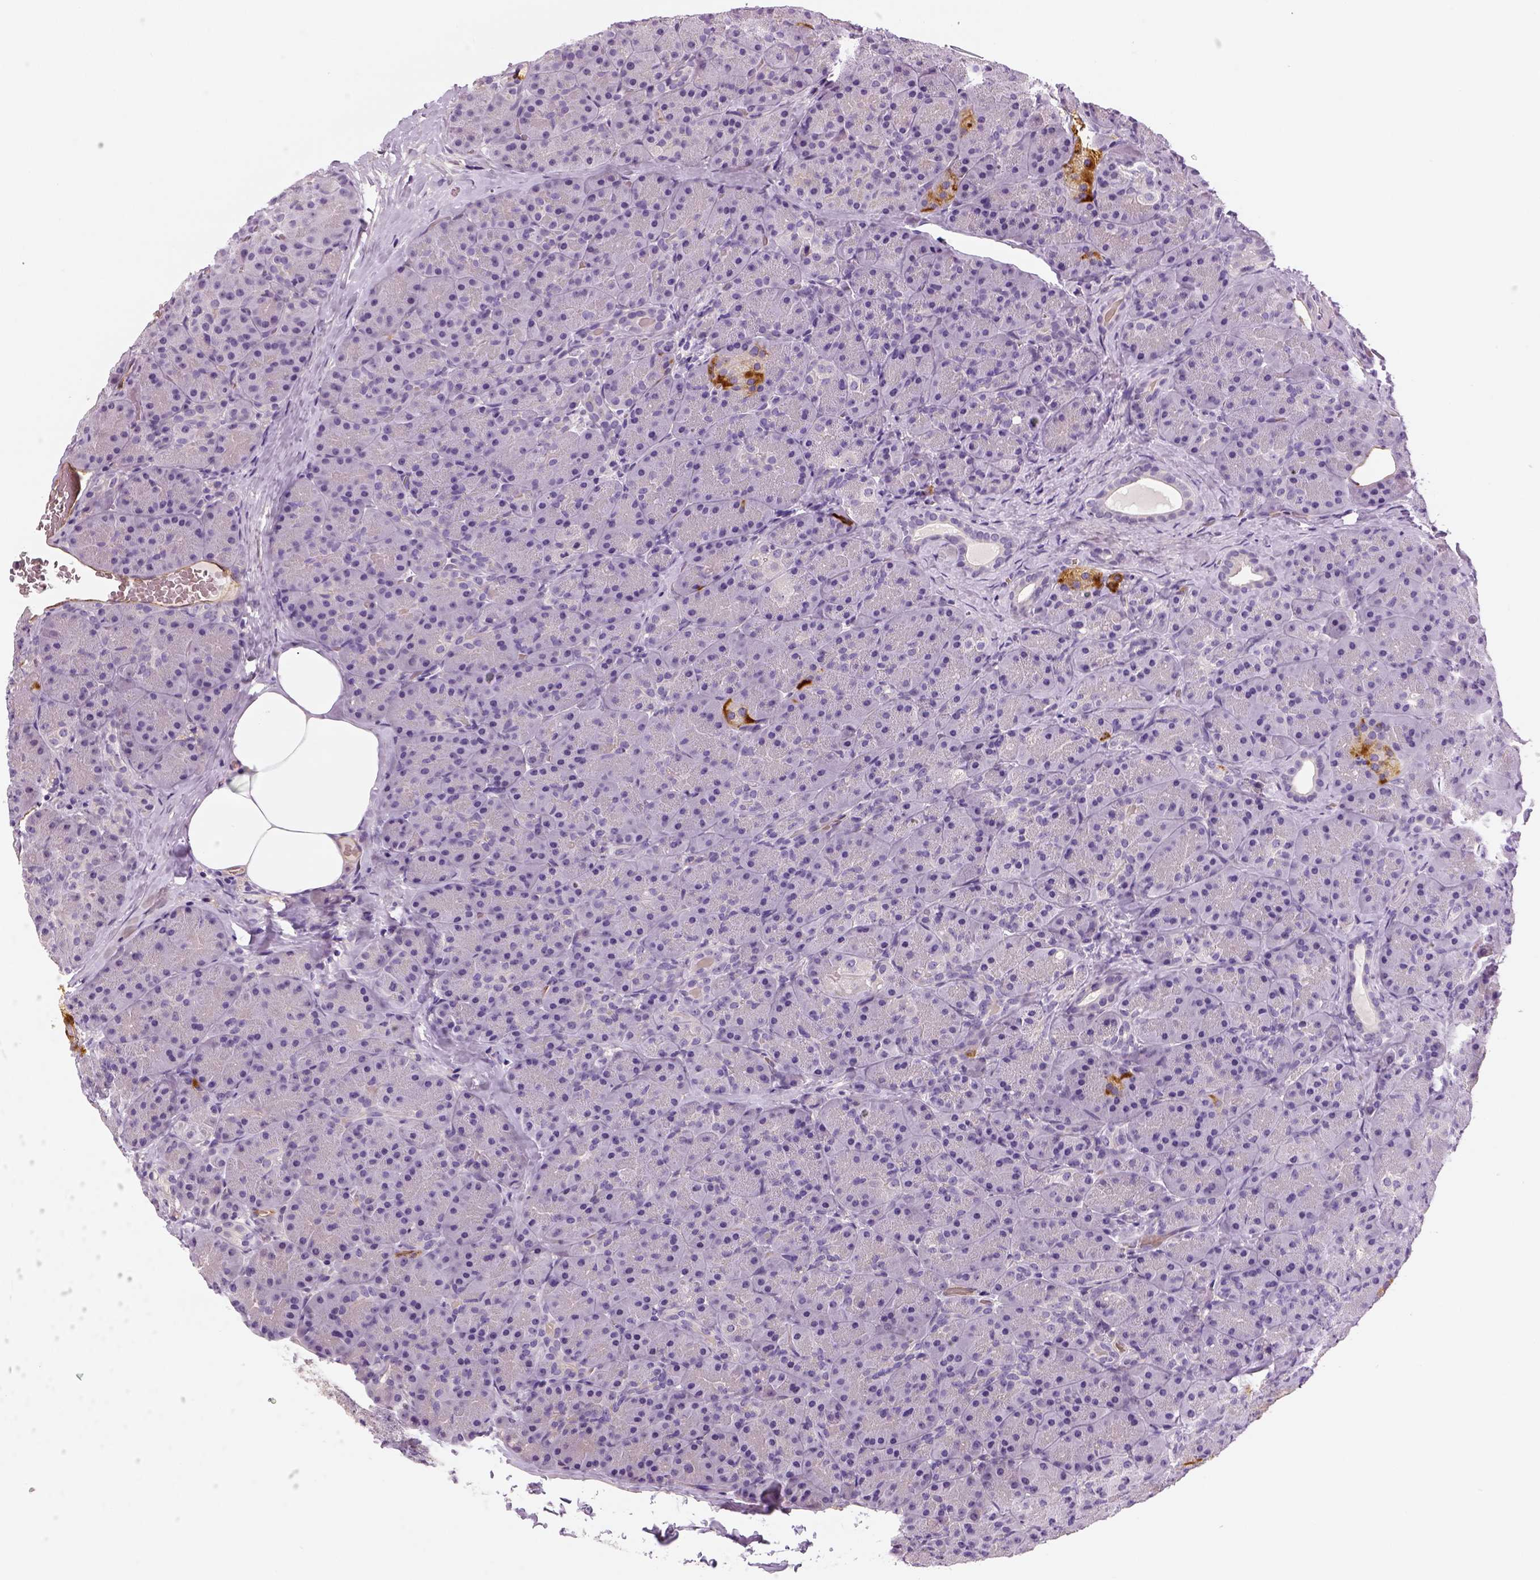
{"staining": {"intensity": "negative", "quantity": "none", "location": "none"}, "tissue": "pancreas", "cell_type": "Exocrine glandular cells", "image_type": "normal", "snomed": [{"axis": "morphology", "description": "Normal tissue, NOS"}, {"axis": "topography", "description": "Pancreas"}], "caption": "Benign pancreas was stained to show a protein in brown. There is no significant staining in exocrine glandular cells. Brightfield microscopy of immunohistochemistry (IHC) stained with DAB (3,3'-diaminobenzidine) (brown) and hematoxylin (blue), captured at high magnification.", "gene": "ENSG00000250349", "patient": {"sex": "male", "age": 57}}